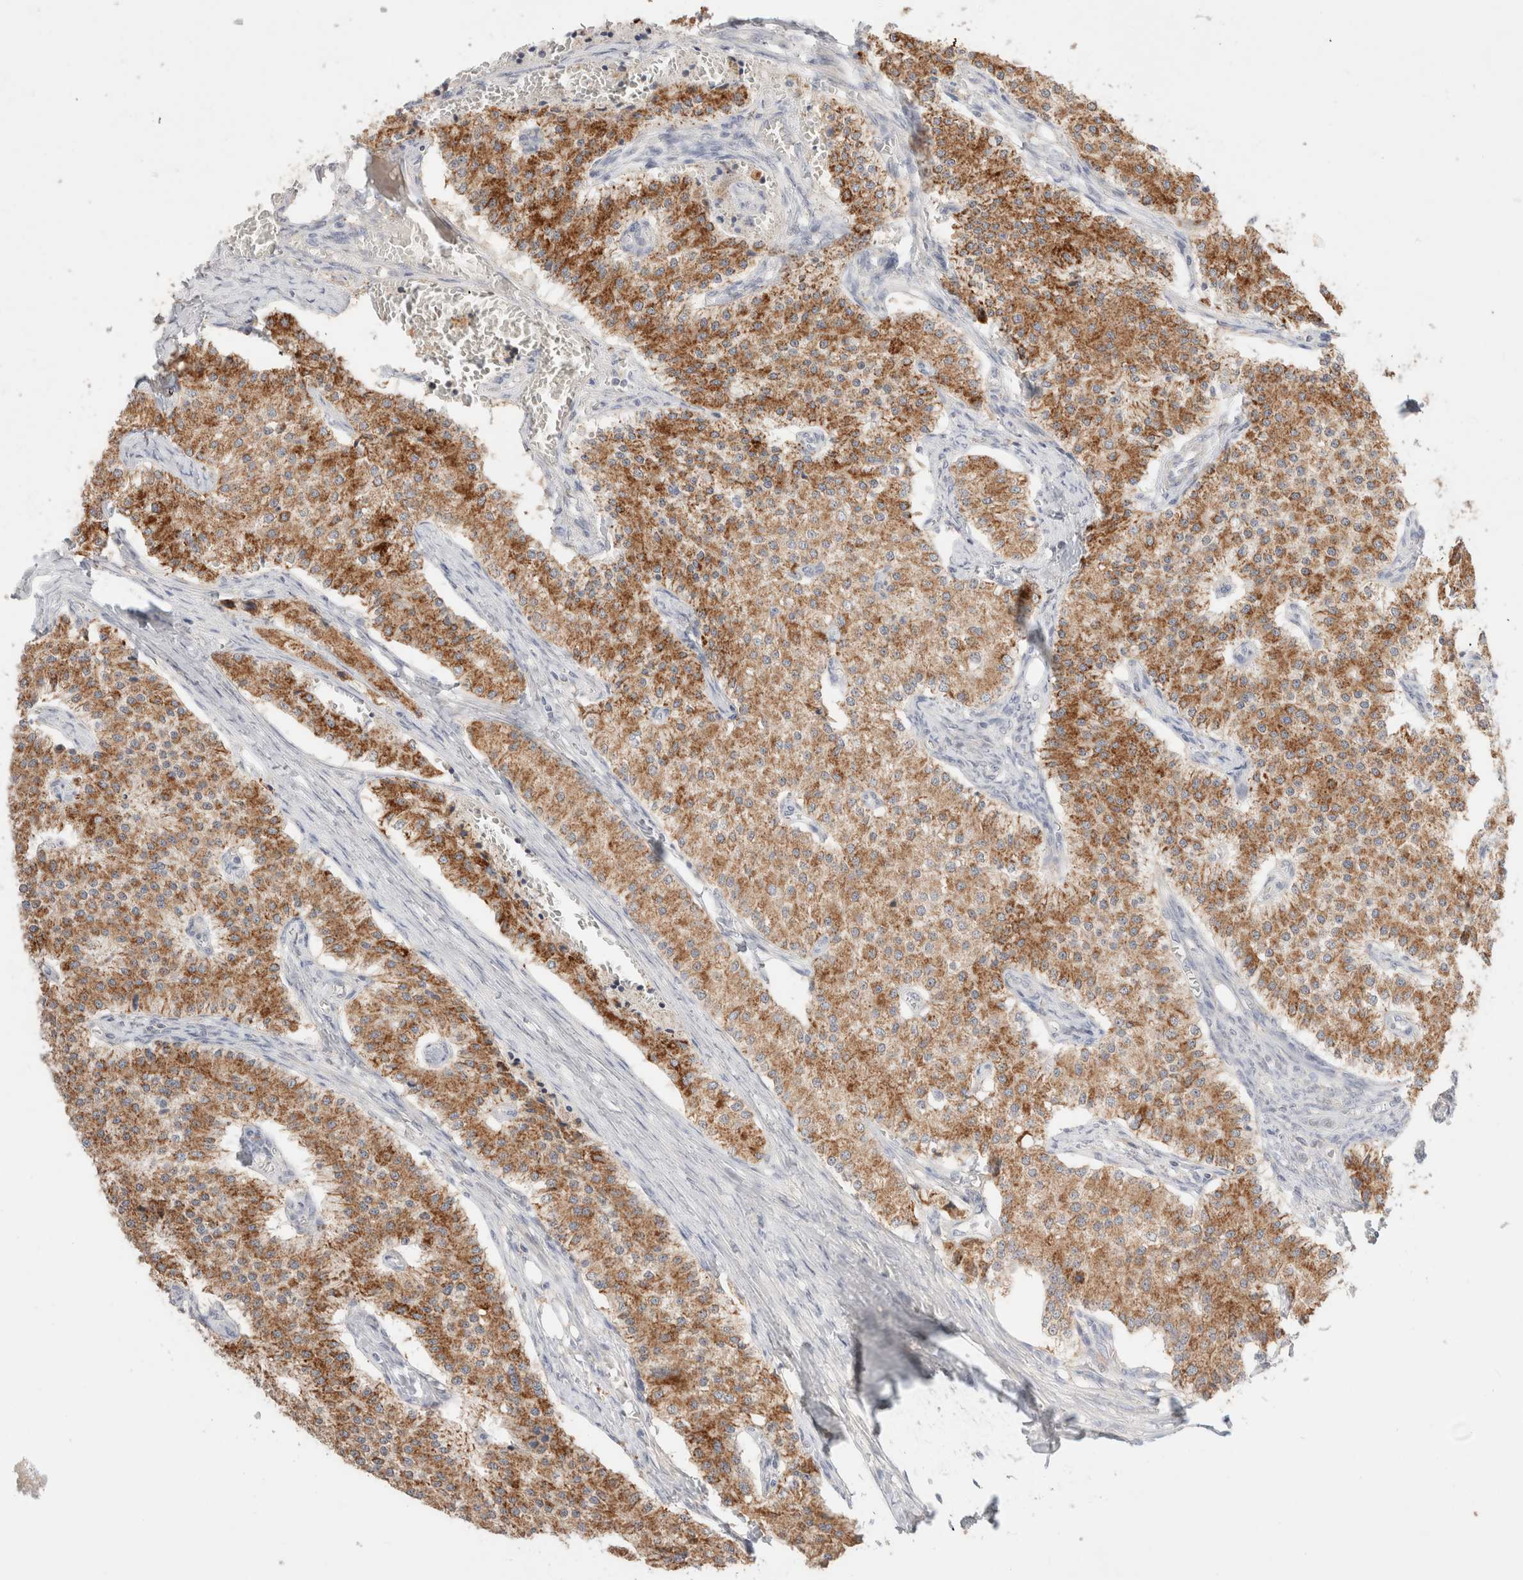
{"staining": {"intensity": "moderate", "quantity": ">75%", "location": "cytoplasmic/membranous"}, "tissue": "carcinoid", "cell_type": "Tumor cells", "image_type": "cancer", "snomed": [{"axis": "morphology", "description": "Carcinoid, malignant, NOS"}, {"axis": "topography", "description": "Colon"}], "caption": "Immunohistochemistry (IHC) photomicrograph of human carcinoid stained for a protein (brown), which reveals medium levels of moderate cytoplasmic/membranous positivity in approximately >75% of tumor cells.", "gene": "TRIM41", "patient": {"sex": "female", "age": 52}}